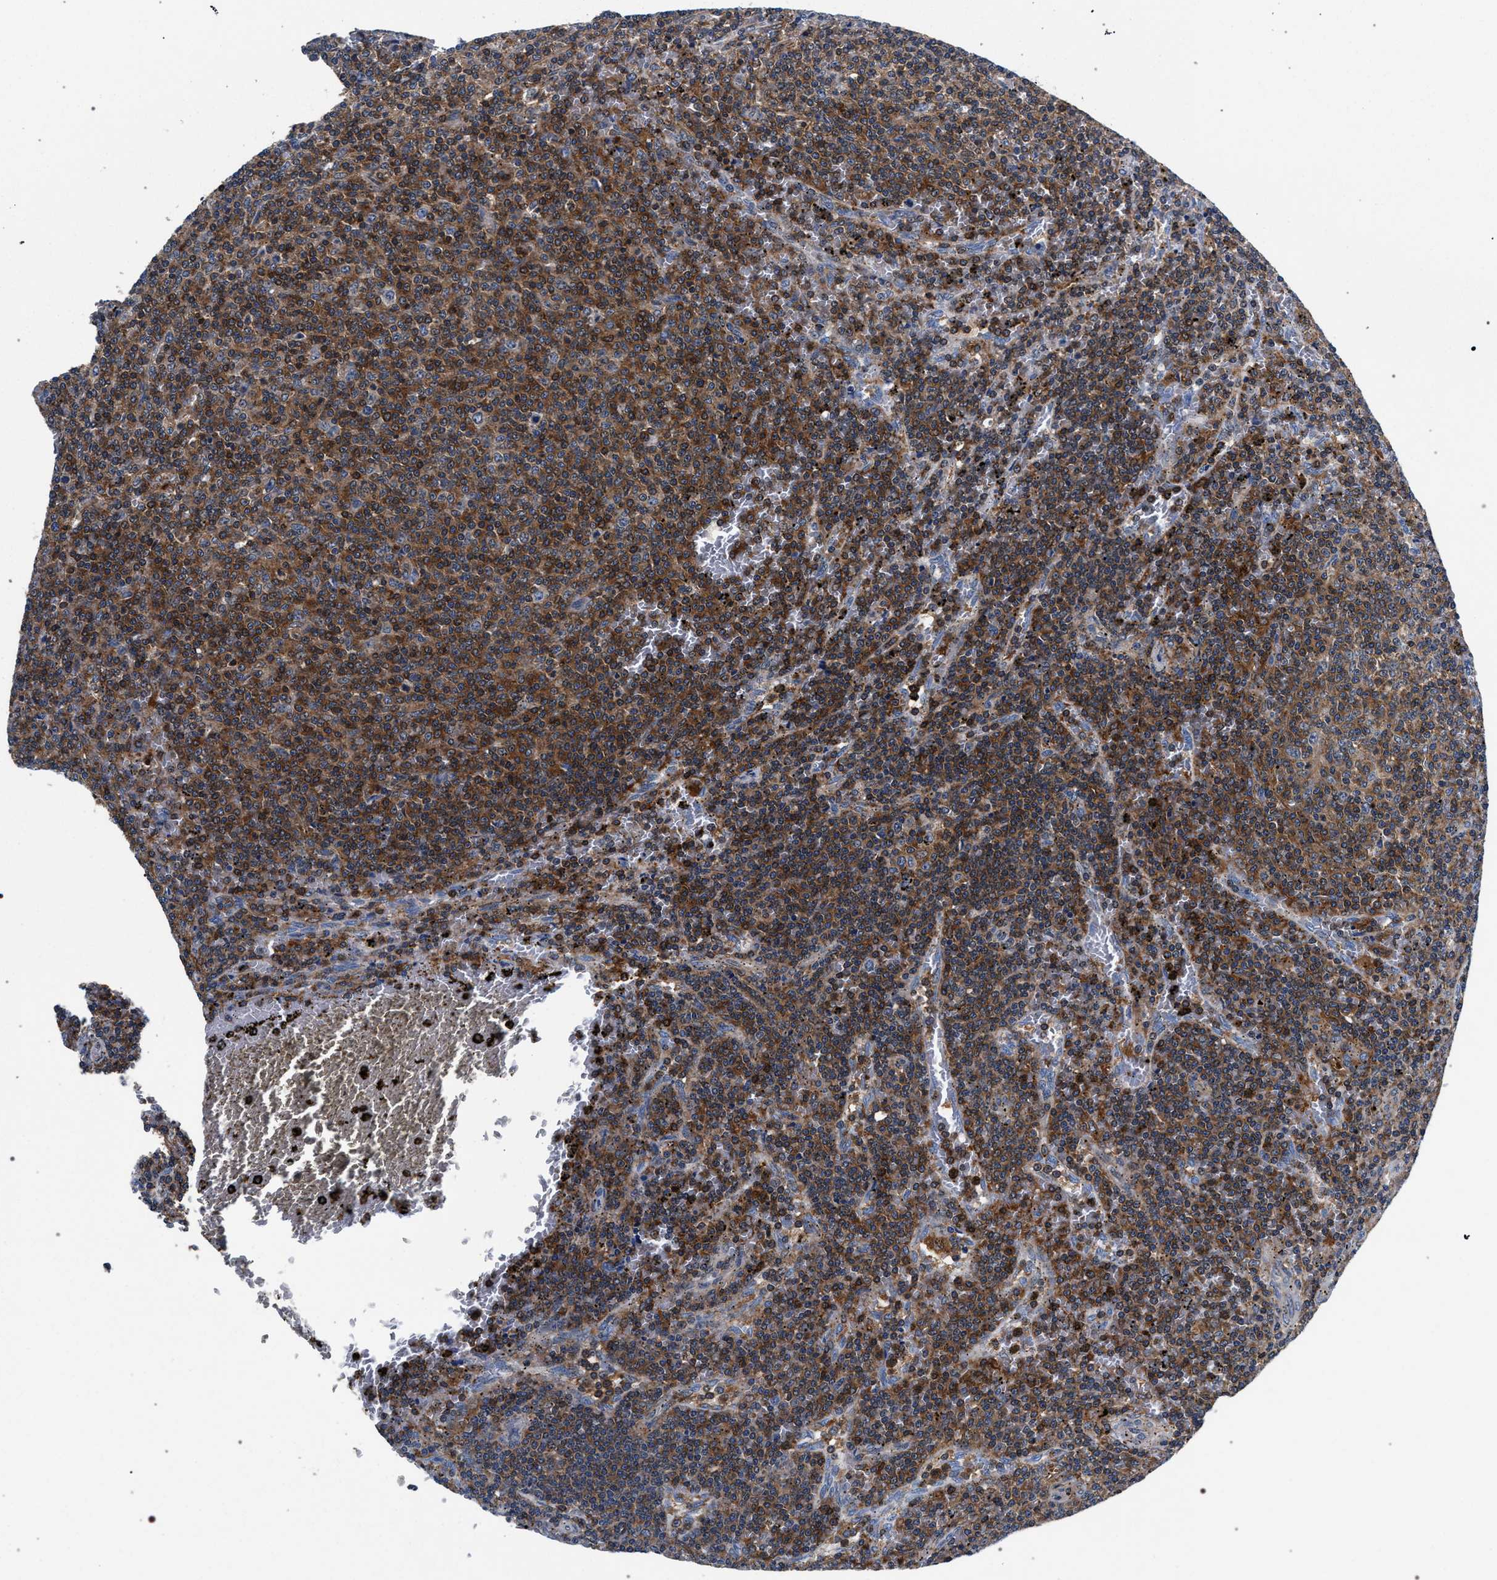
{"staining": {"intensity": "moderate", "quantity": "<25%", "location": "cytoplasmic/membranous"}, "tissue": "lymphoma", "cell_type": "Tumor cells", "image_type": "cancer", "snomed": [{"axis": "morphology", "description": "Malignant lymphoma, non-Hodgkin's type, Low grade"}, {"axis": "topography", "description": "Spleen"}], "caption": "An IHC histopathology image of tumor tissue is shown. Protein staining in brown highlights moderate cytoplasmic/membranous positivity in lymphoma within tumor cells.", "gene": "LASP1", "patient": {"sex": "female", "age": 50}}